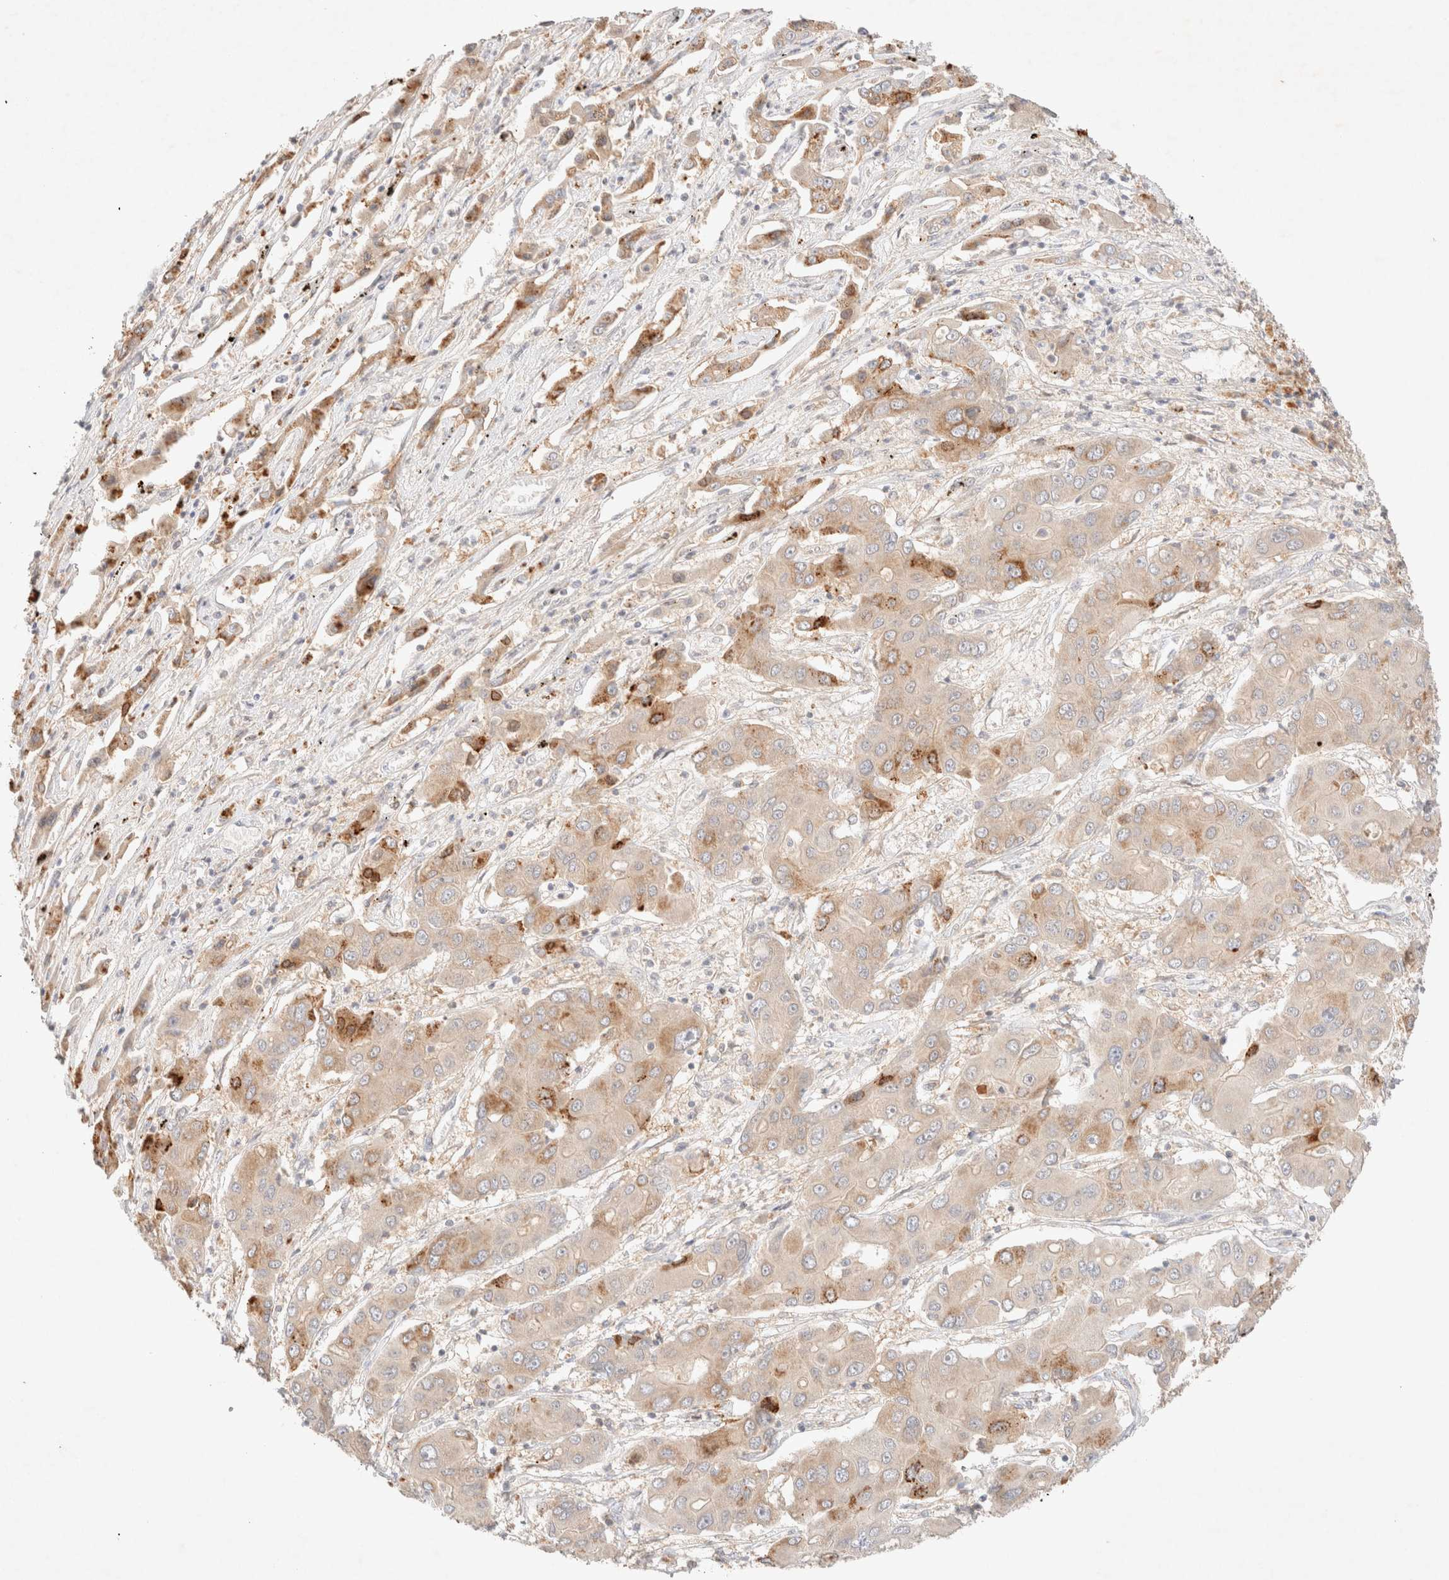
{"staining": {"intensity": "strong", "quantity": "<25%", "location": "cytoplasmic/membranous"}, "tissue": "liver cancer", "cell_type": "Tumor cells", "image_type": "cancer", "snomed": [{"axis": "morphology", "description": "Cholangiocarcinoma"}, {"axis": "topography", "description": "Liver"}], "caption": "DAB immunohistochemical staining of liver cancer (cholangiocarcinoma) shows strong cytoplasmic/membranous protein positivity in approximately <25% of tumor cells.", "gene": "SARM1", "patient": {"sex": "male", "age": 67}}